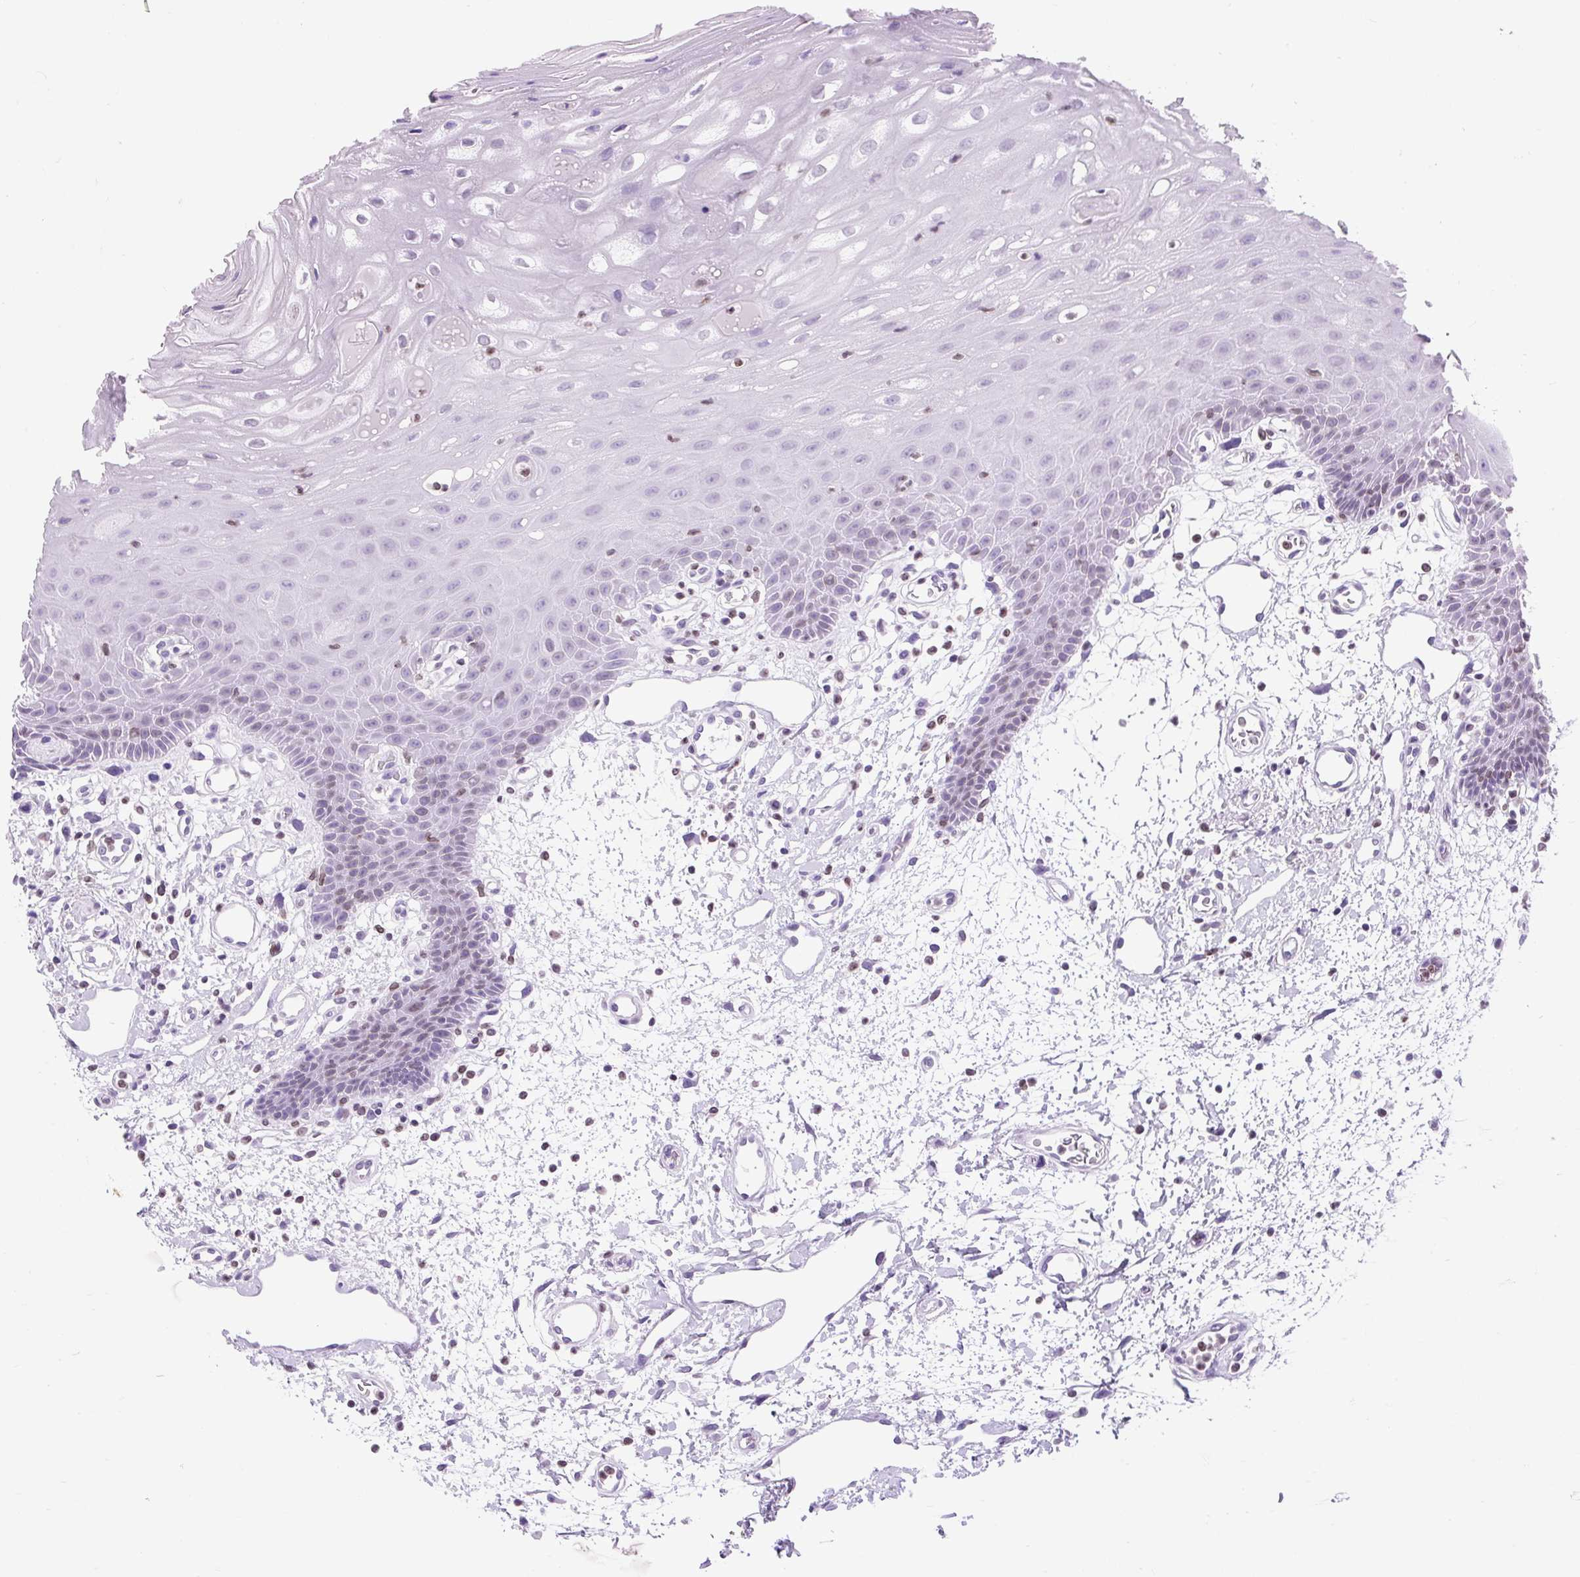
{"staining": {"intensity": "weak", "quantity": "<25%", "location": "nuclear"}, "tissue": "oral mucosa", "cell_type": "Squamous epithelial cells", "image_type": "normal", "snomed": [{"axis": "morphology", "description": "Normal tissue, NOS"}, {"axis": "topography", "description": "Oral tissue"}], "caption": "Immunohistochemistry histopathology image of benign human oral mucosa stained for a protein (brown), which reveals no expression in squamous epithelial cells.", "gene": "VPREB1", "patient": {"sex": "female", "age": 59}}